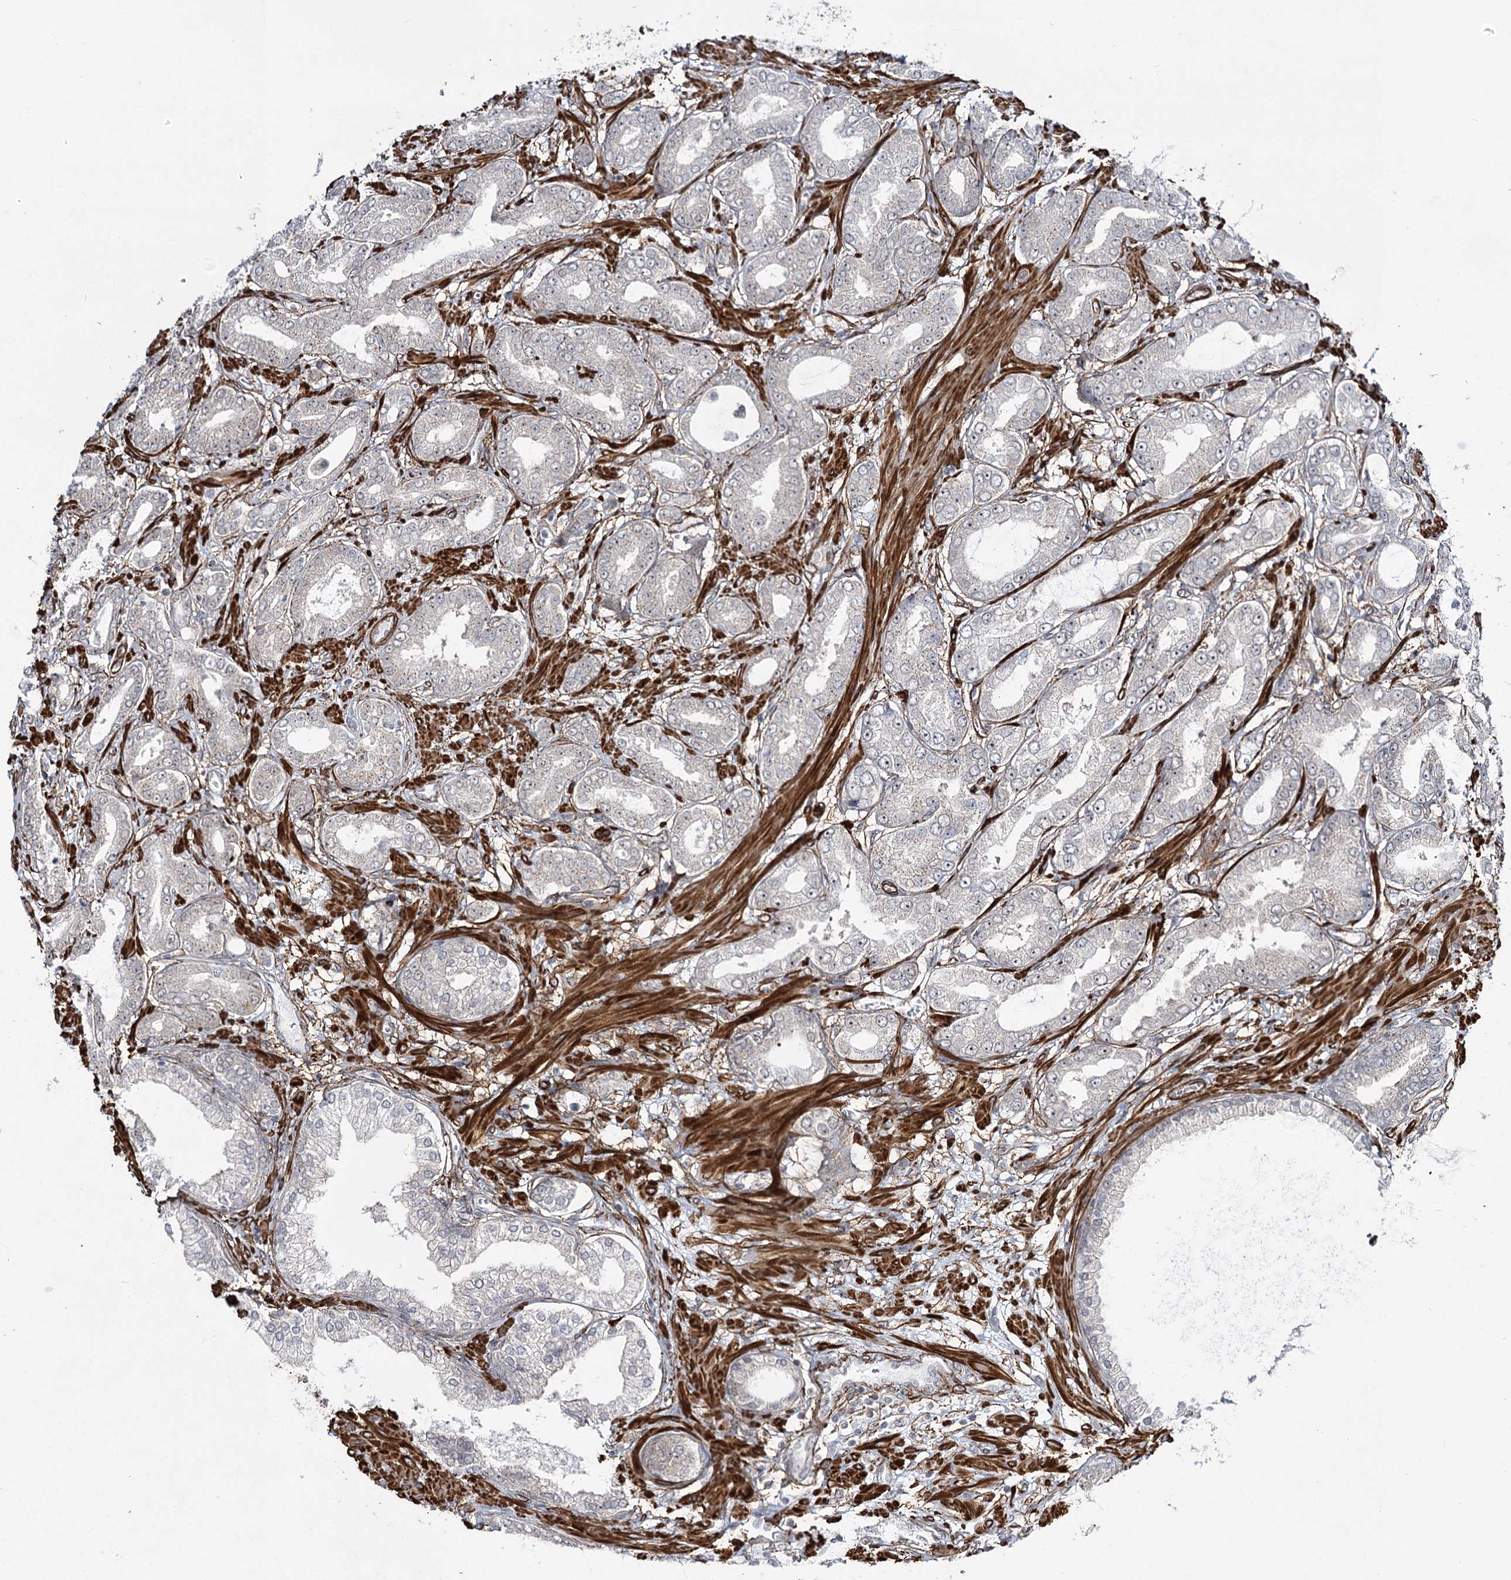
{"staining": {"intensity": "weak", "quantity": "25%-75%", "location": "cytoplasmic/membranous"}, "tissue": "prostate cancer", "cell_type": "Tumor cells", "image_type": "cancer", "snomed": [{"axis": "morphology", "description": "Adenocarcinoma, Low grade"}, {"axis": "topography", "description": "Prostate"}], "caption": "Immunohistochemistry (IHC) (DAB) staining of prostate cancer exhibits weak cytoplasmic/membranous protein staining in about 25%-75% of tumor cells. Using DAB (3,3'-diaminobenzidine) (brown) and hematoxylin (blue) stains, captured at high magnification using brightfield microscopy.", "gene": "CWF19L1", "patient": {"sex": "male", "age": 63}}